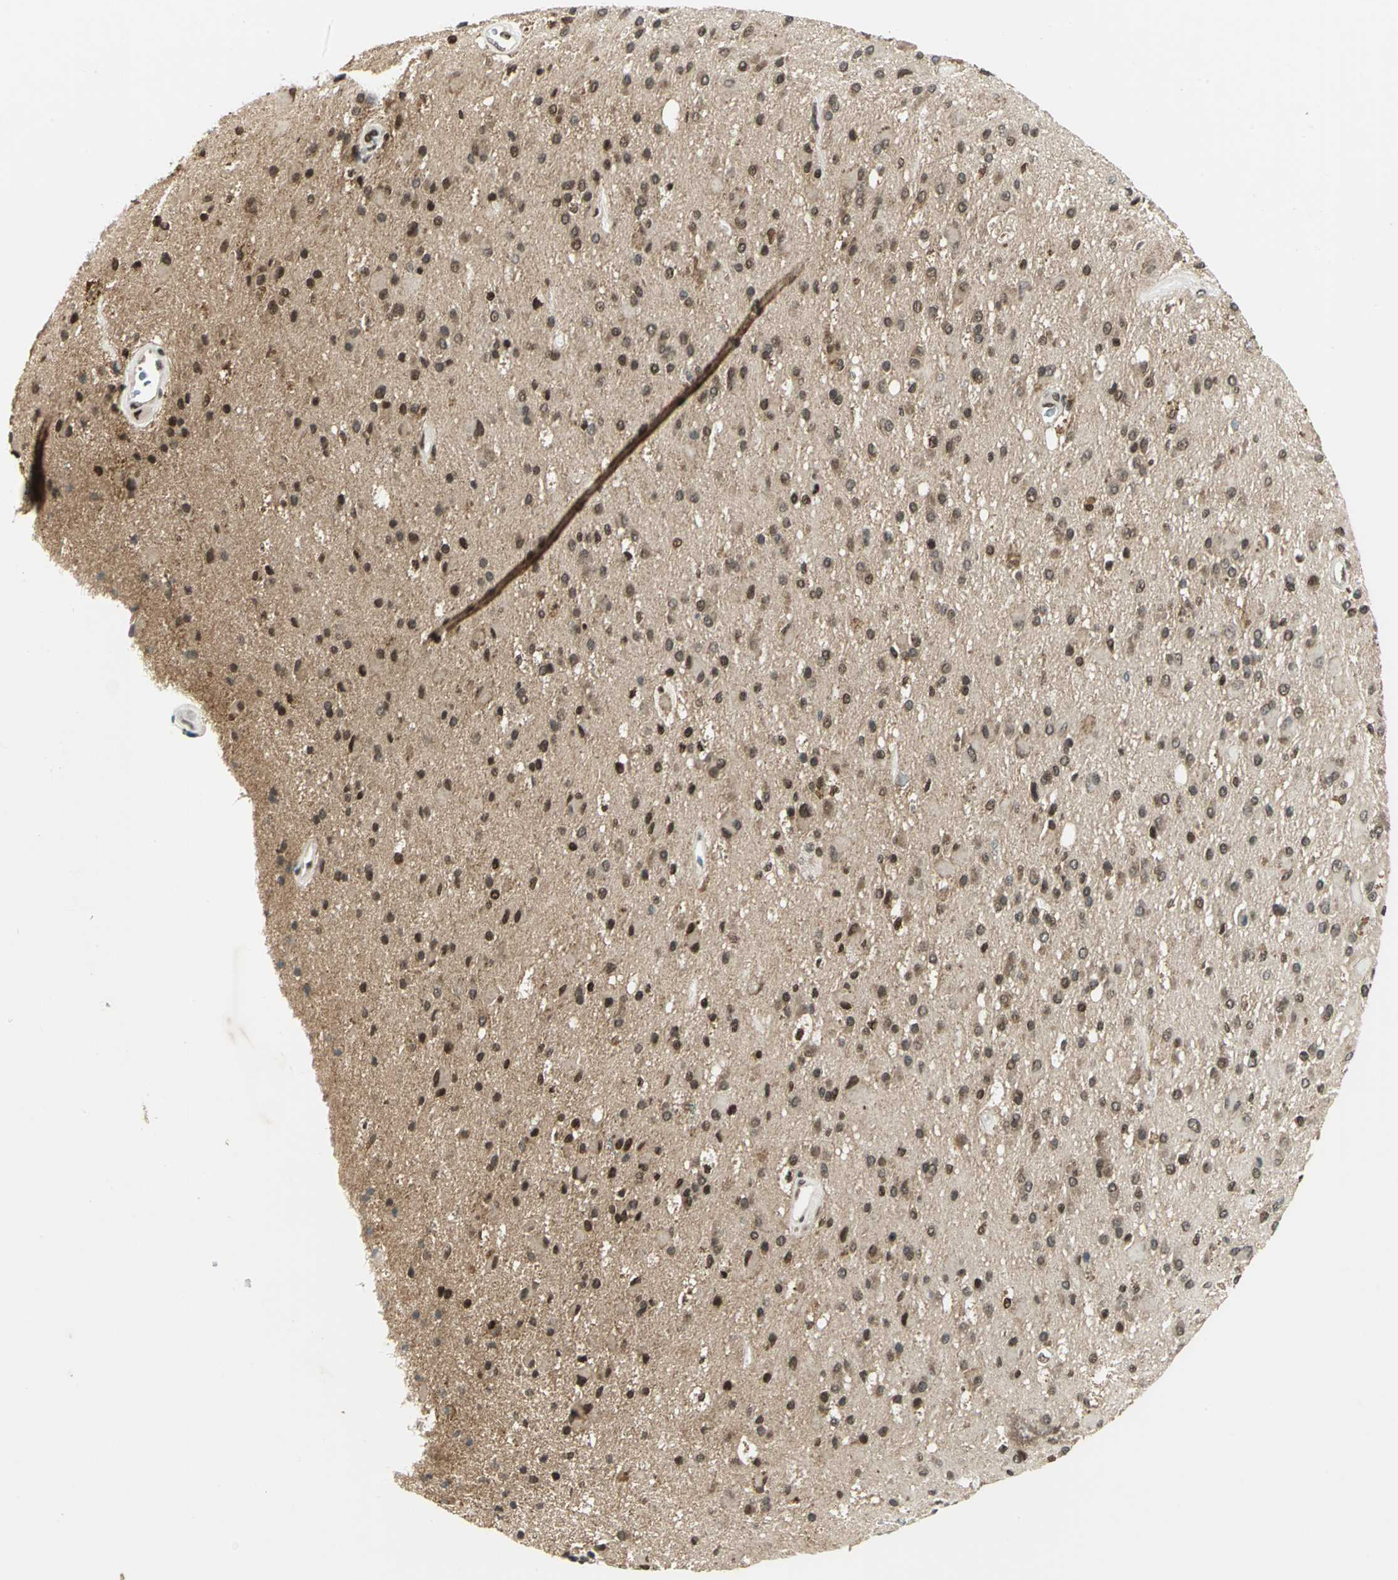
{"staining": {"intensity": "moderate", "quantity": "25%-75%", "location": "cytoplasmic/membranous,nuclear"}, "tissue": "glioma", "cell_type": "Tumor cells", "image_type": "cancer", "snomed": [{"axis": "morphology", "description": "Glioma, malignant, Low grade"}, {"axis": "topography", "description": "Brain"}], "caption": "High-magnification brightfield microscopy of low-grade glioma (malignant) stained with DAB (brown) and counterstained with hematoxylin (blue). tumor cells exhibit moderate cytoplasmic/membranous and nuclear expression is present in about25%-75% of cells.", "gene": "RAD17", "patient": {"sex": "male", "age": 58}}